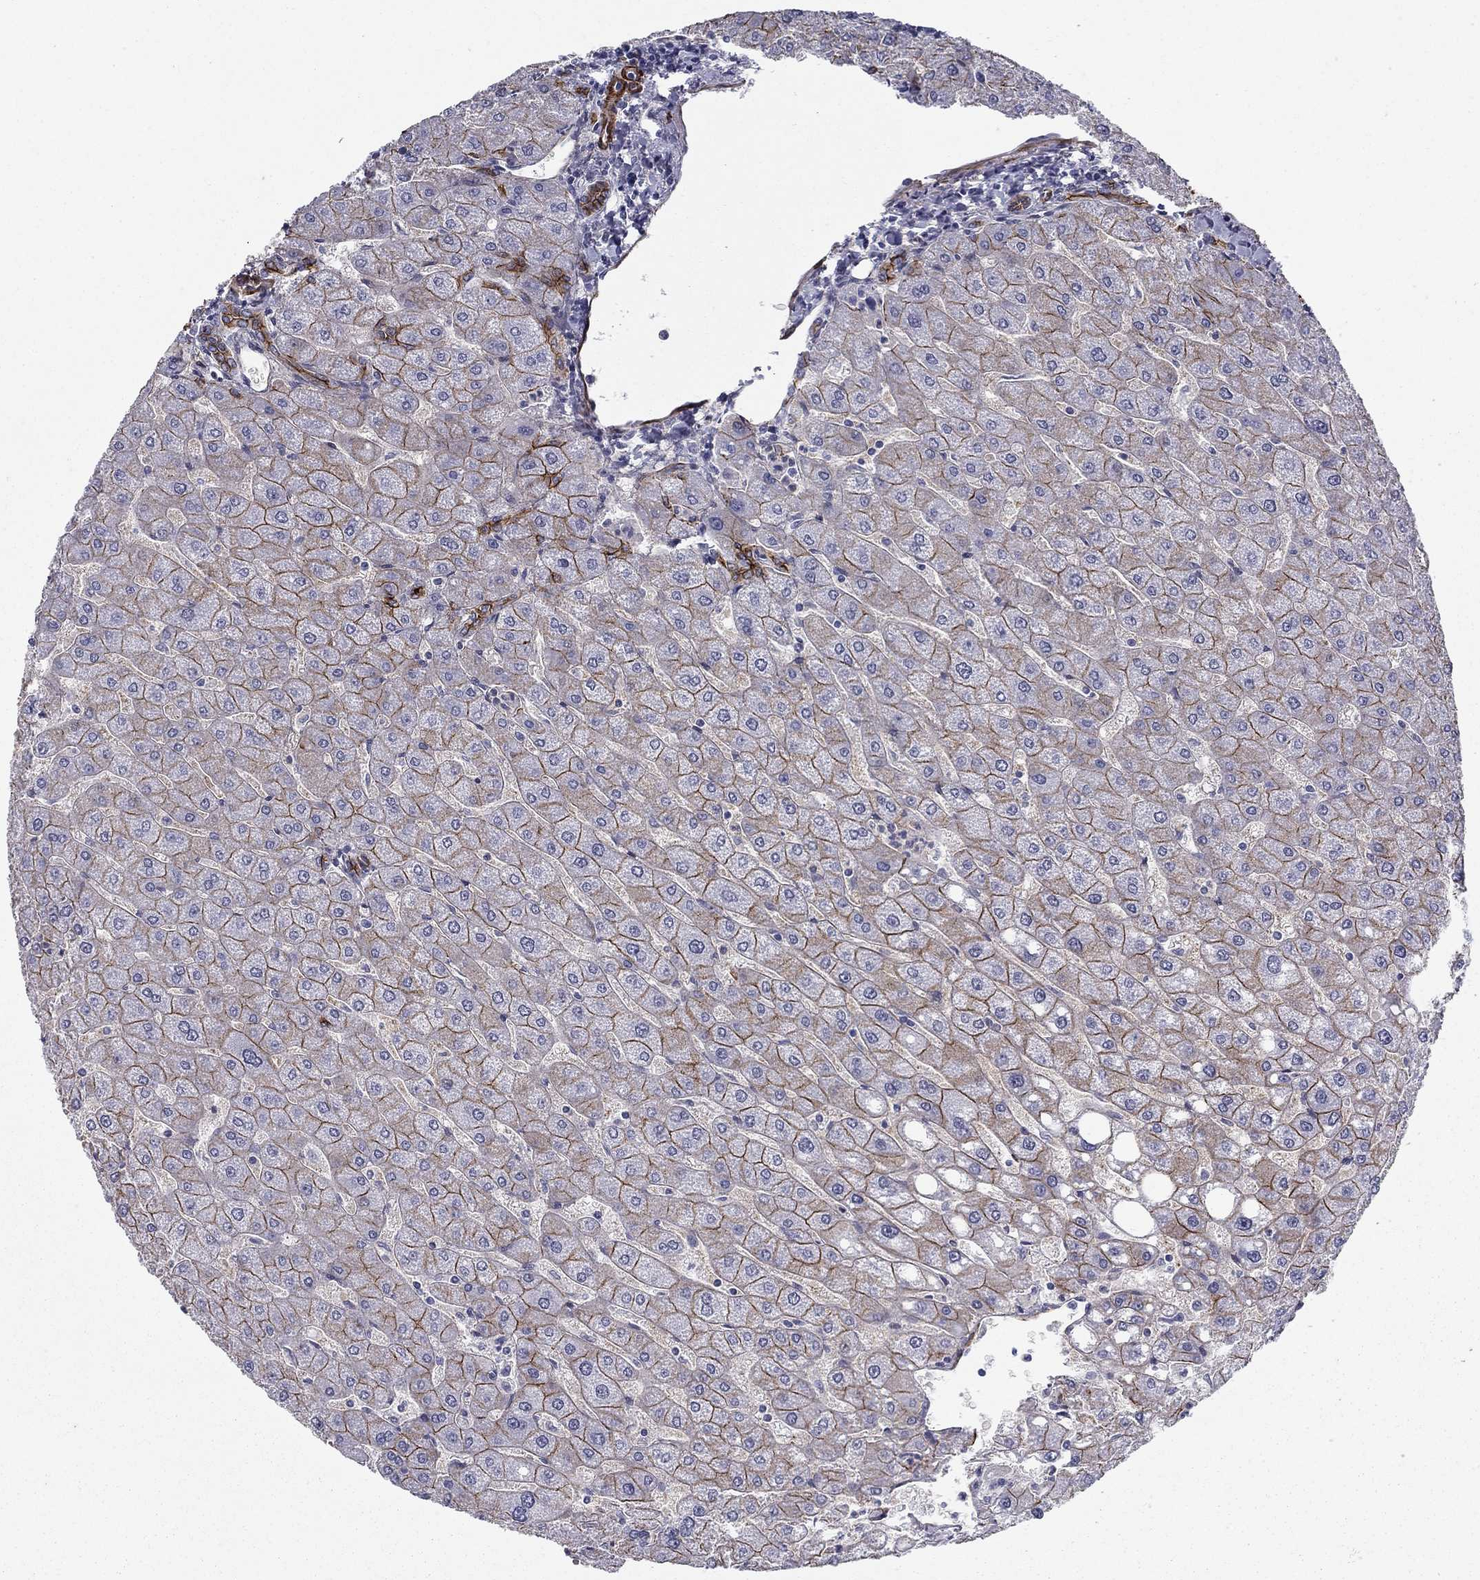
{"staining": {"intensity": "strong", "quantity": "25%-75%", "location": "cytoplasmic/membranous"}, "tissue": "liver", "cell_type": "Cholangiocytes", "image_type": "normal", "snomed": [{"axis": "morphology", "description": "Normal tissue, NOS"}, {"axis": "topography", "description": "Liver"}], "caption": "This photomicrograph shows normal liver stained with immunohistochemistry to label a protein in brown. The cytoplasmic/membranous of cholangiocytes show strong positivity for the protein. Nuclei are counter-stained blue.", "gene": "KRBA1", "patient": {"sex": "male", "age": 67}}